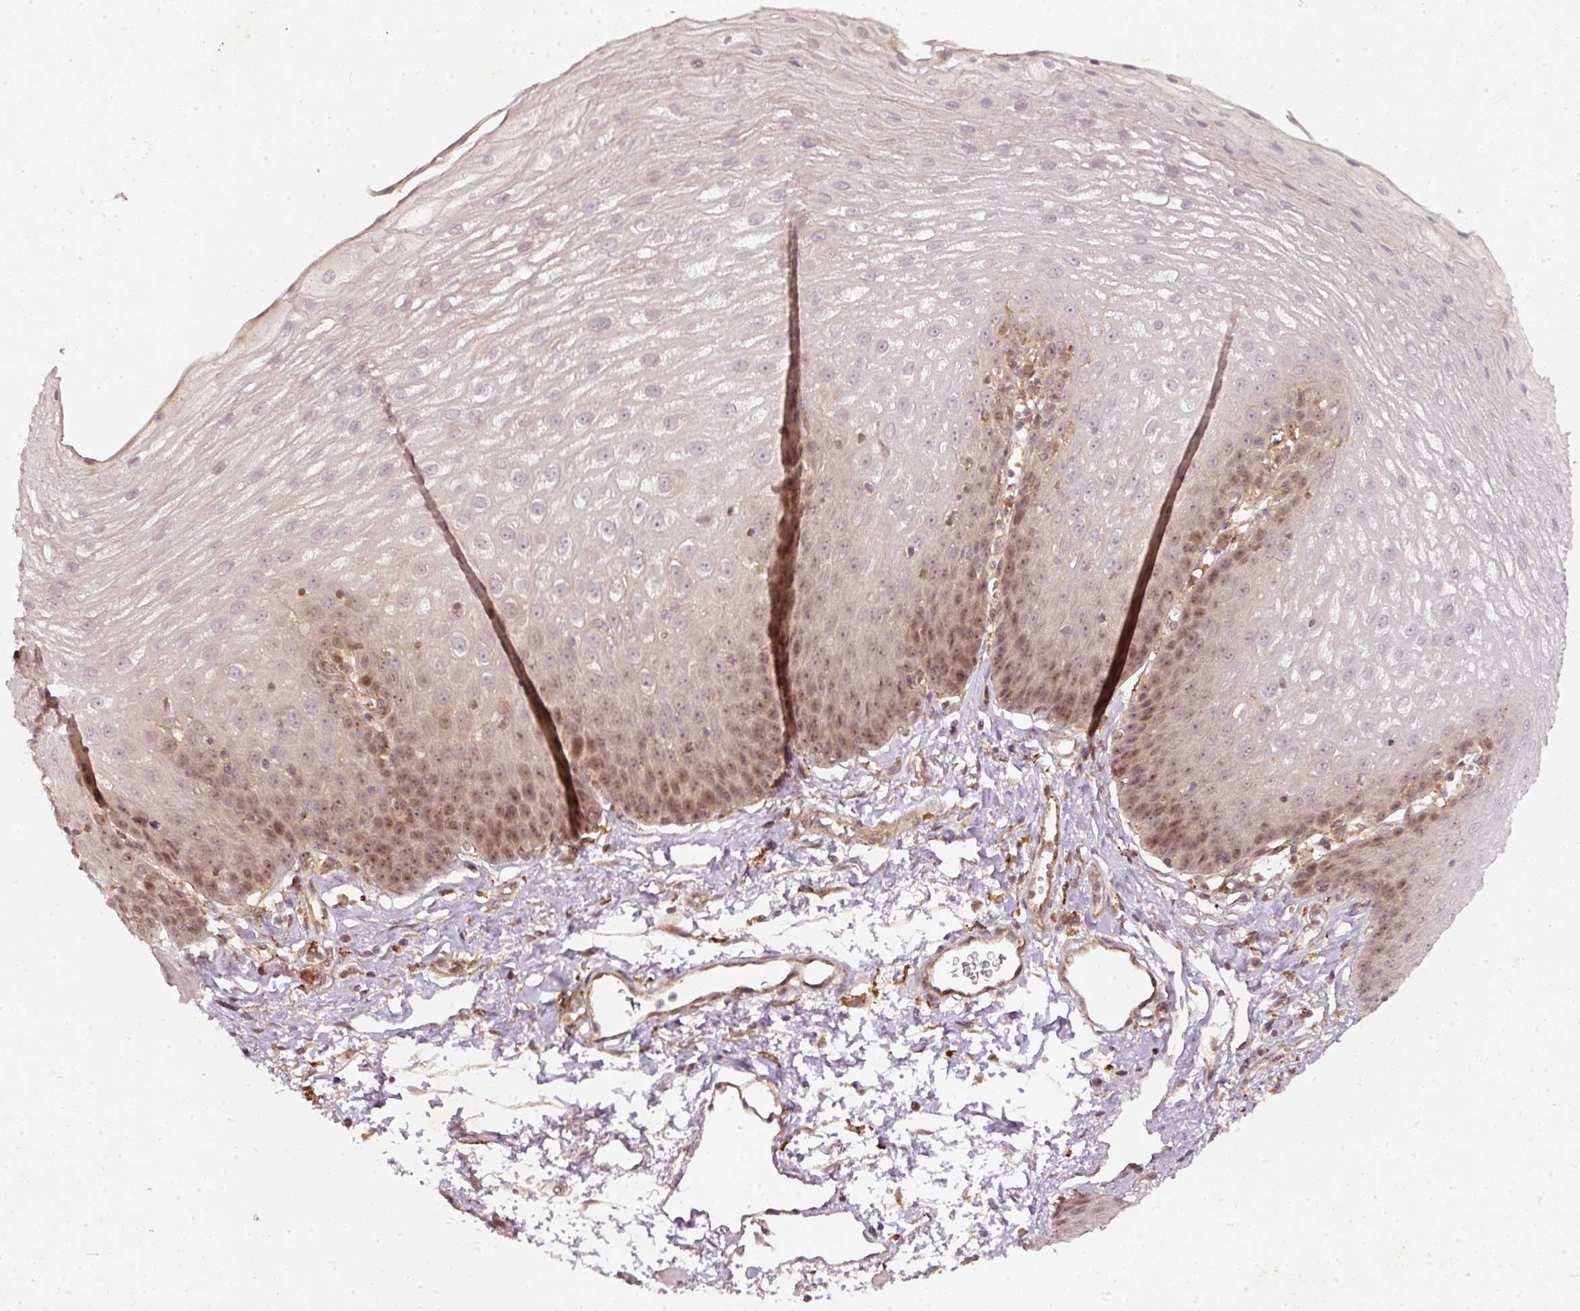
{"staining": {"intensity": "moderate", "quantity": "25%-75%", "location": "nuclear"}, "tissue": "esophagus", "cell_type": "Squamous epithelial cells", "image_type": "normal", "snomed": [{"axis": "morphology", "description": "Normal tissue, NOS"}, {"axis": "topography", "description": "Esophagus"}], "caption": "IHC (DAB) staining of unremarkable esophagus shows moderate nuclear protein expression in about 25%-75% of squamous epithelial cells. (brown staining indicates protein expression, while blue staining denotes nuclei).", "gene": "ZNF580", "patient": {"sex": "female", "age": 81}}